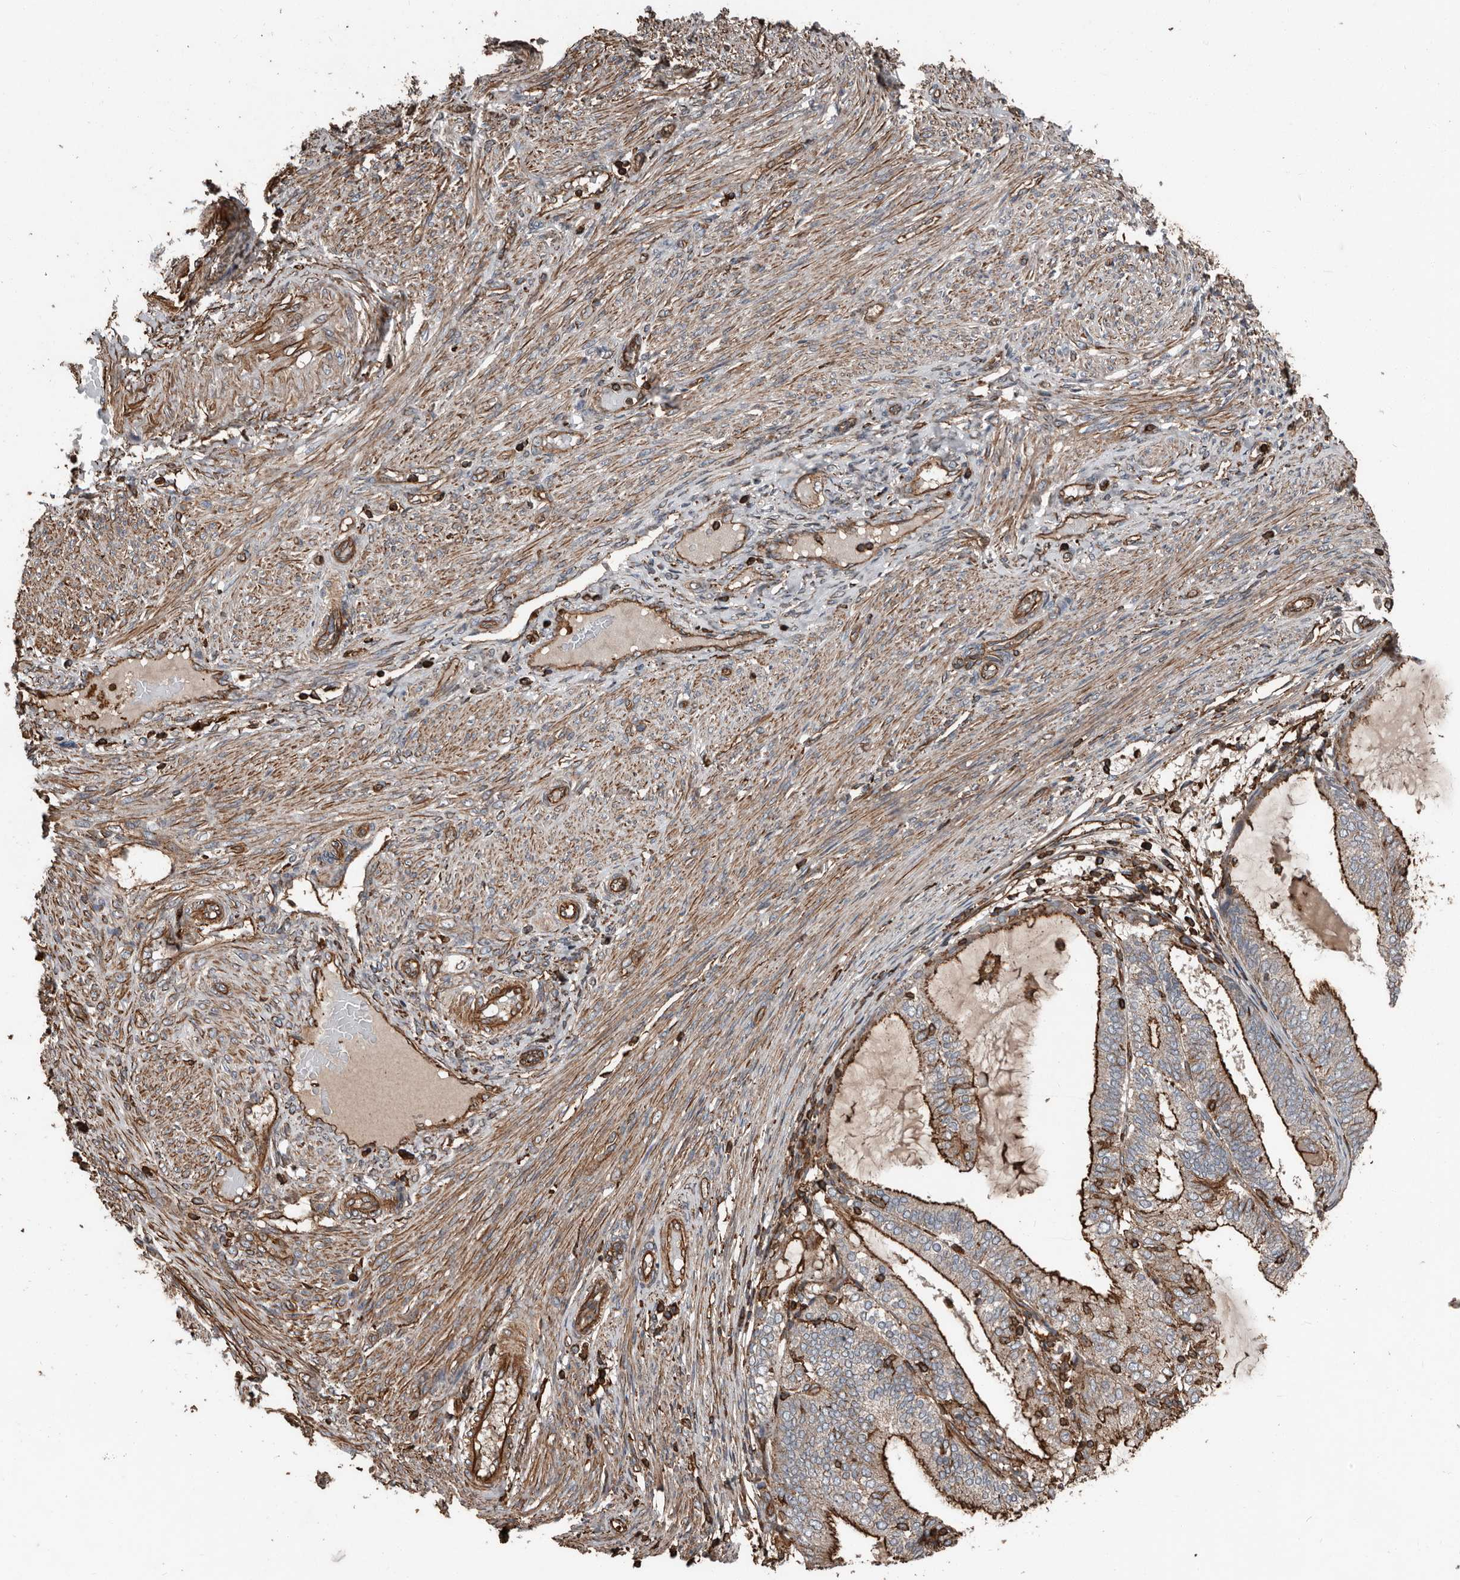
{"staining": {"intensity": "strong", "quantity": "25%-75%", "location": "cytoplasmic/membranous"}, "tissue": "endometrial cancer", "cell_type": "Tumor cells", "image_type": "cancer", "snomed": [{"axis": "morphology", "description": "Adenocarcinoma, NOS"}, {"axis": "topography", "description": "Endometrium"}], "caption": "This image exhibits immunohistochemistry (IHC) staining of endometrial cancer (adenocarcinoma), with high strong cytoplasmic/membranous staining in about 25%-75% of tumor cells.", "gene": "DENND6B", "patient": {"sex": "female", "age": 81}}